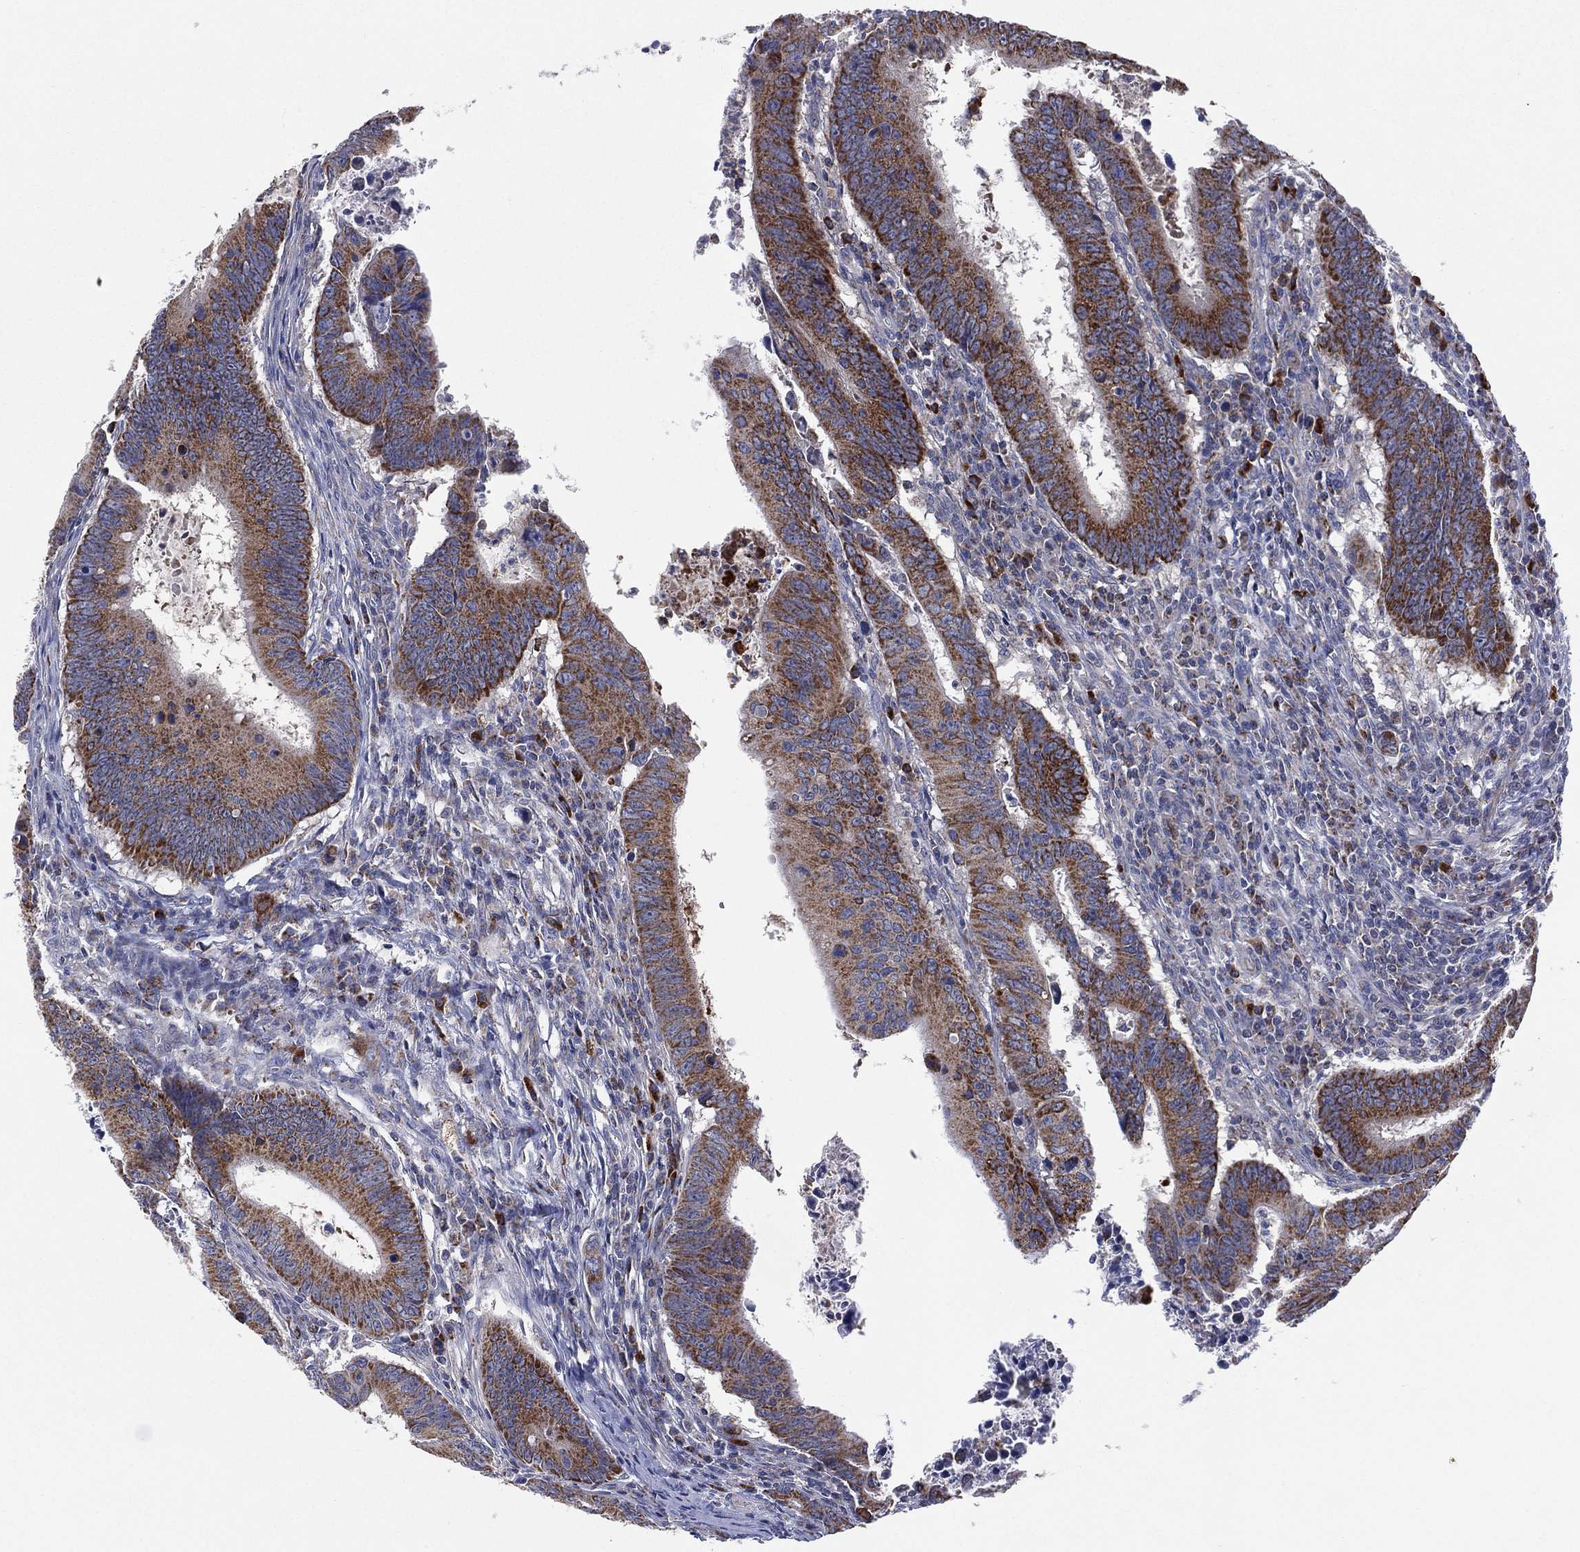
{"staining": {"intensity": "strong", "quantity": "25%-75%", "location": "cytoplasmic/membranous"}, "tissue": "colorectal cancer", "cell_type": "Tumor cells", "image_type": "cancer", "snomed": [{"axis": "morphology", "description": "Adenocarcinoma, NOS"}, {"axis": "topography", "description": "Colon"}], "caption": "Adenocarcinoma (colorectal) was stained to show a protein in brown. There is high levels of strong cytoplasmic/membranous positivity in approximately 25%-75% of tumor cells.", "gene": "PPP2R5A", "patient": {"sex": "female", "age": 87}}